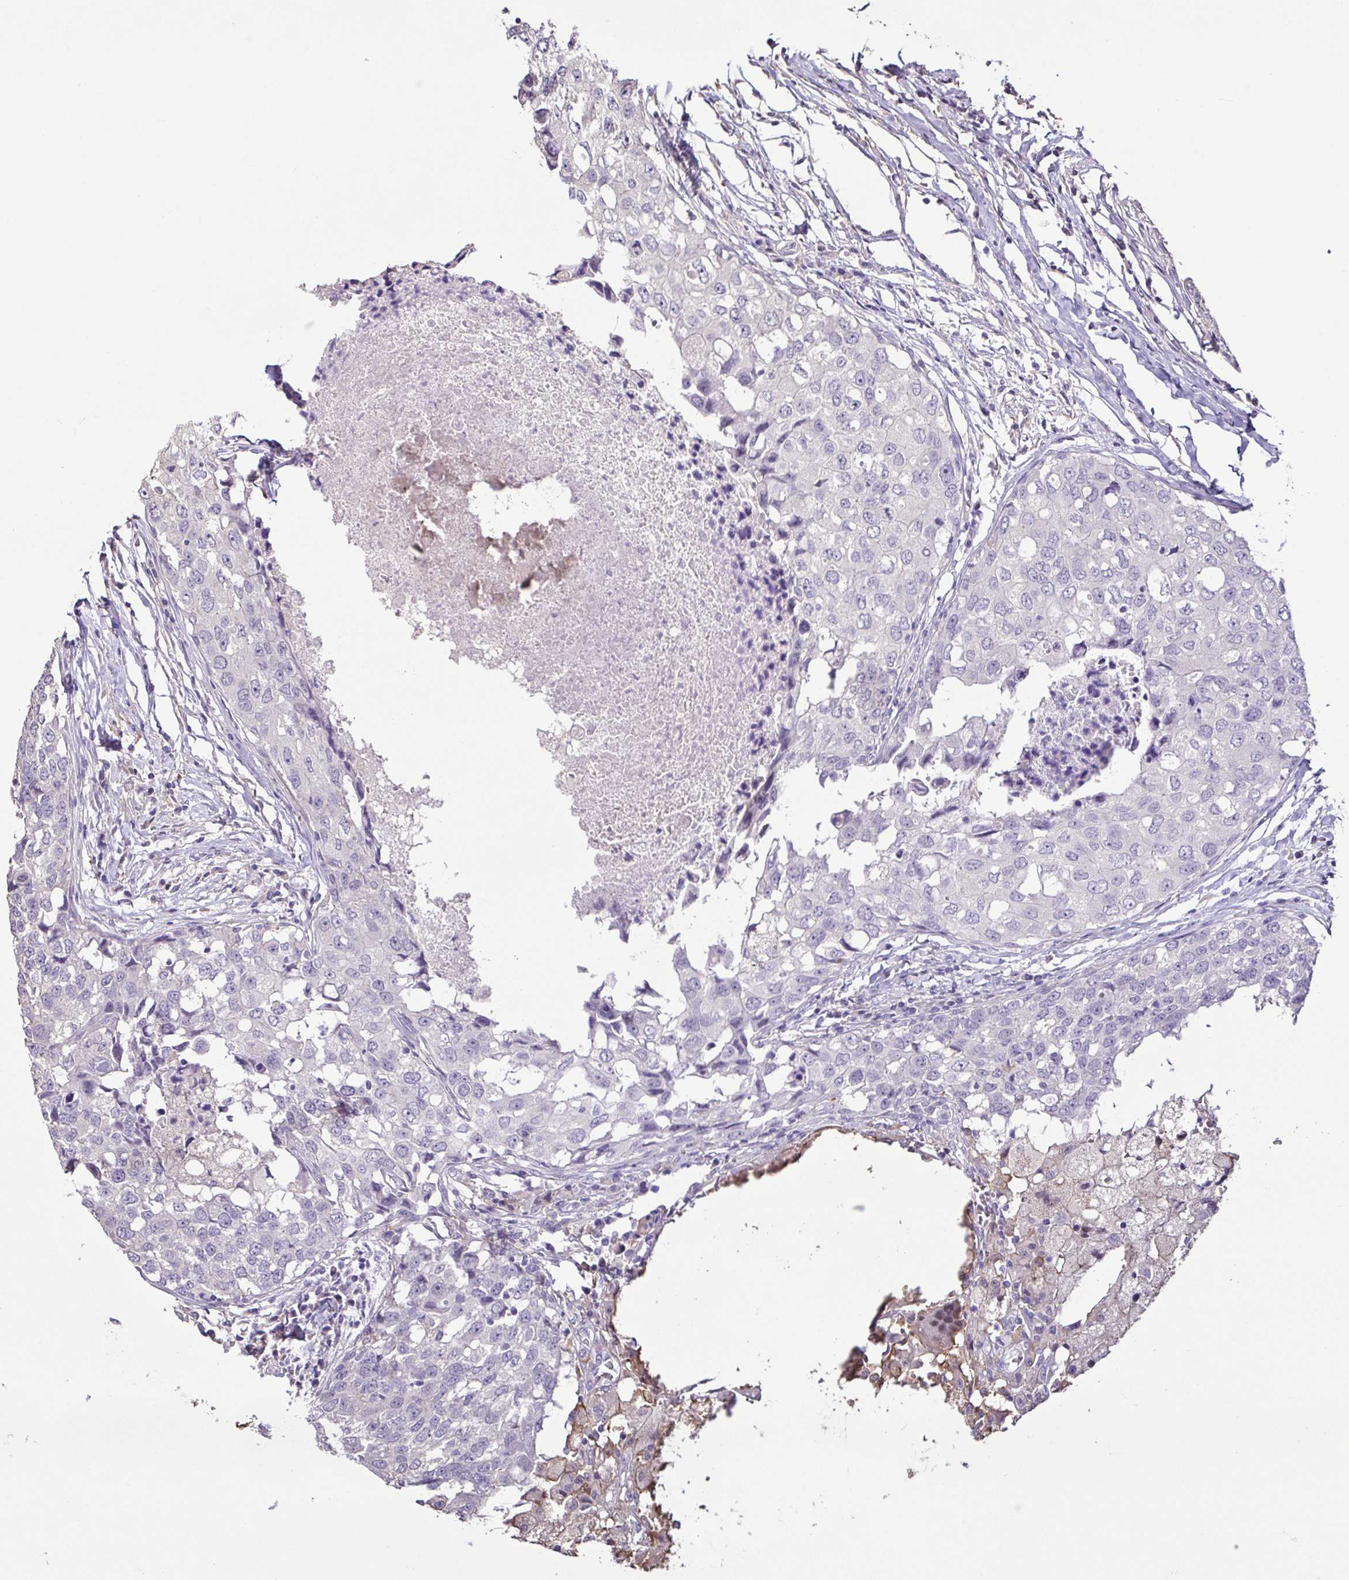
{"staining": {"intensity": "negative", "quantity": "none", "location": "none"}, "tissue": "breast cancer", "cell_type": "Tumor cells", "image_type": "cancer", "snomed": [{"axis": "morphology", "description": "Duct carcinoma"}, {"axis": "topography", "description": "Breast"}], "caption": "A high-resolution histopathology image shows immunohistochemistry (IHC) staining of breast infiltrating ductal carcinoma, which exhibits no significant staining in tumor cells.", "gene": "TERT", "patient": {"sex": "female", "age": 27}}